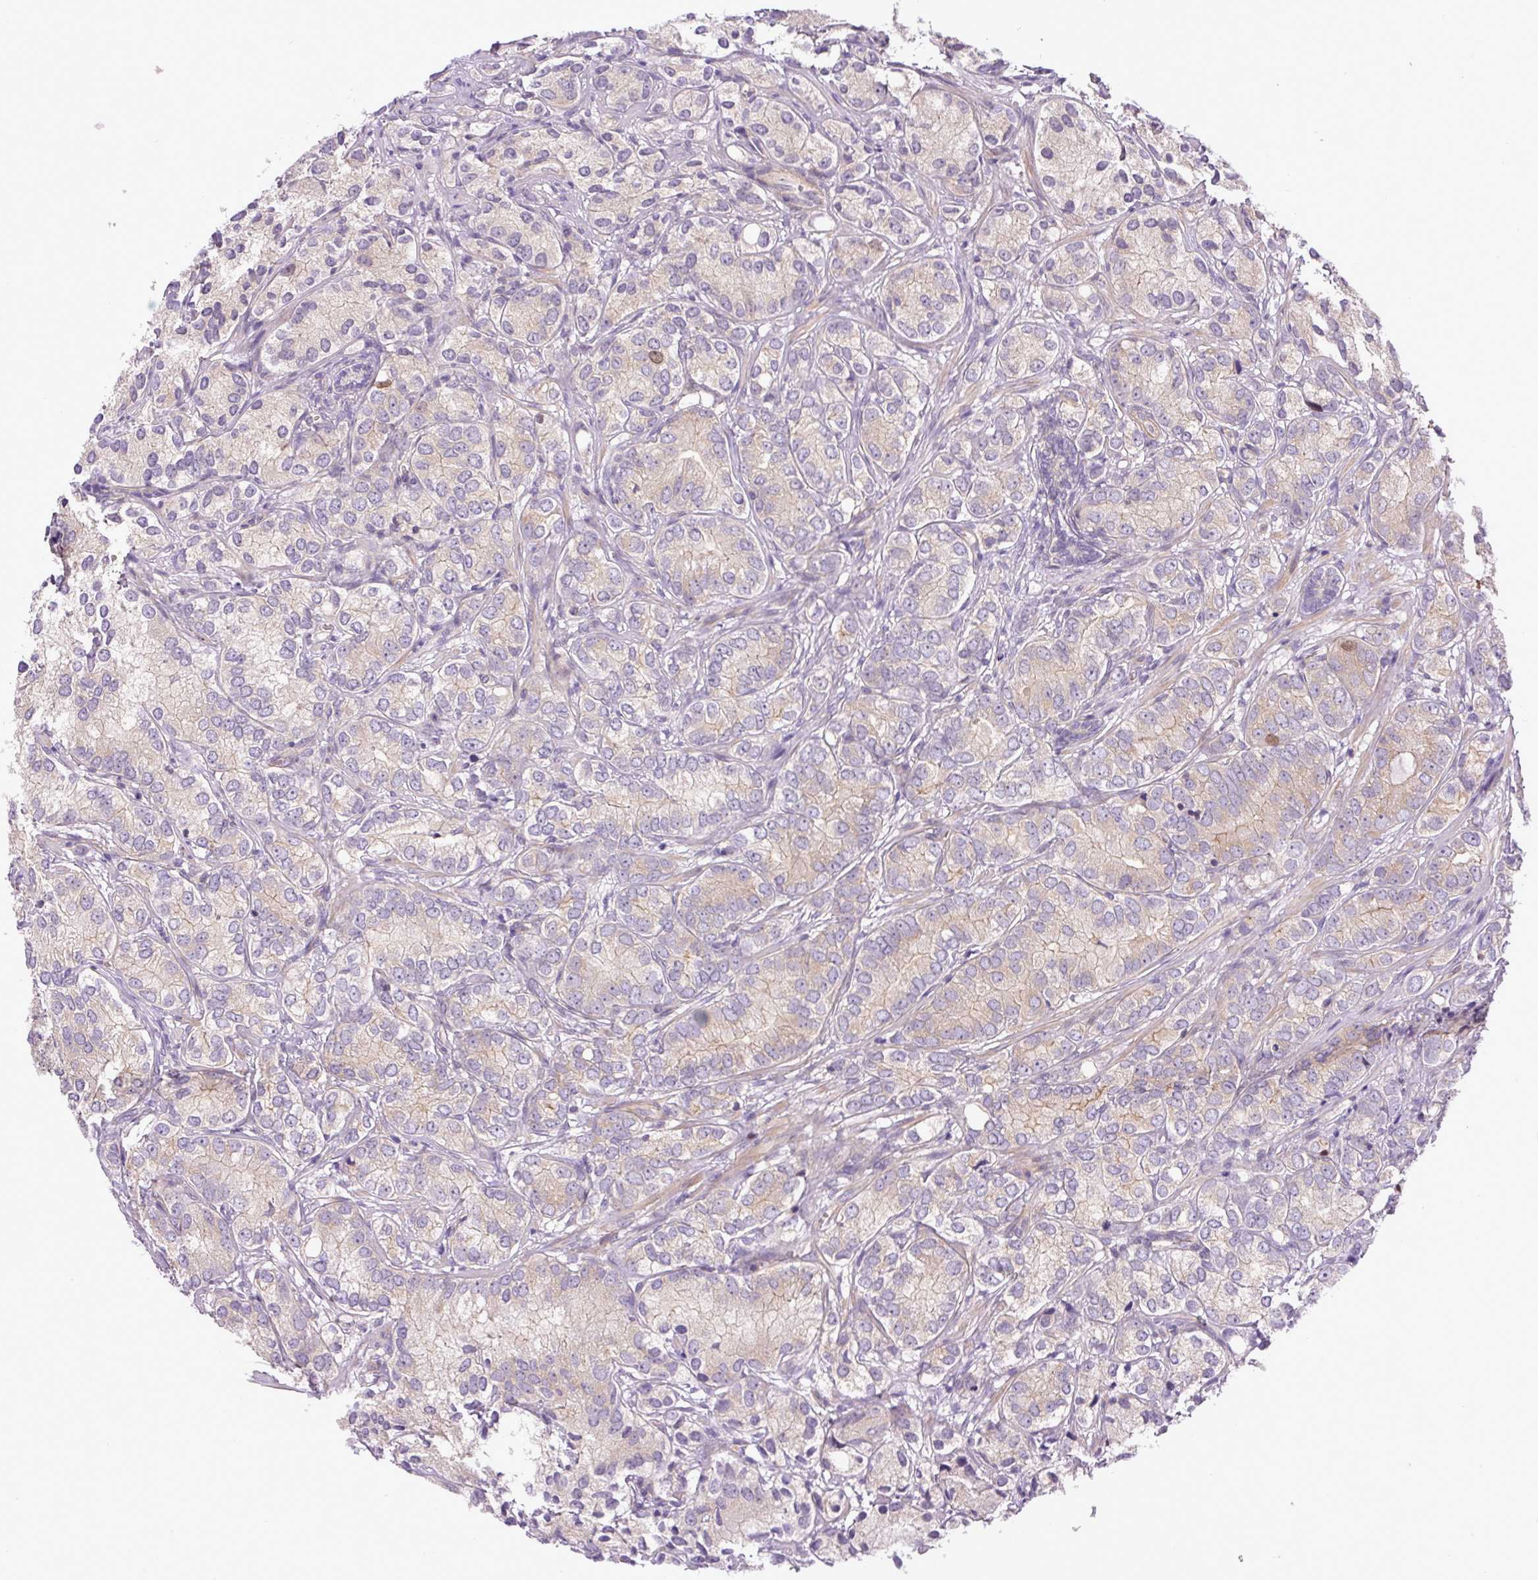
{"staining": {"intensity": "negative", "quantity": "none", "location": "none"}, "tissue": "prostate cancer", "cell_type": "Tumor cells", "image_type": "cancer", "snomed": [{"axis": "morphology", "description": "Adenocarcinoma, High grade"}, {"axis": "topography", "description": "Prostate"}], "caption": "Immunohistochemical staining of prostate cancer demonstrates no significant positivity in tumor cells. (DAB IHC, high magnification).", "gene": "KIFC1", "patient": {"sex": "male", "age": 82}}